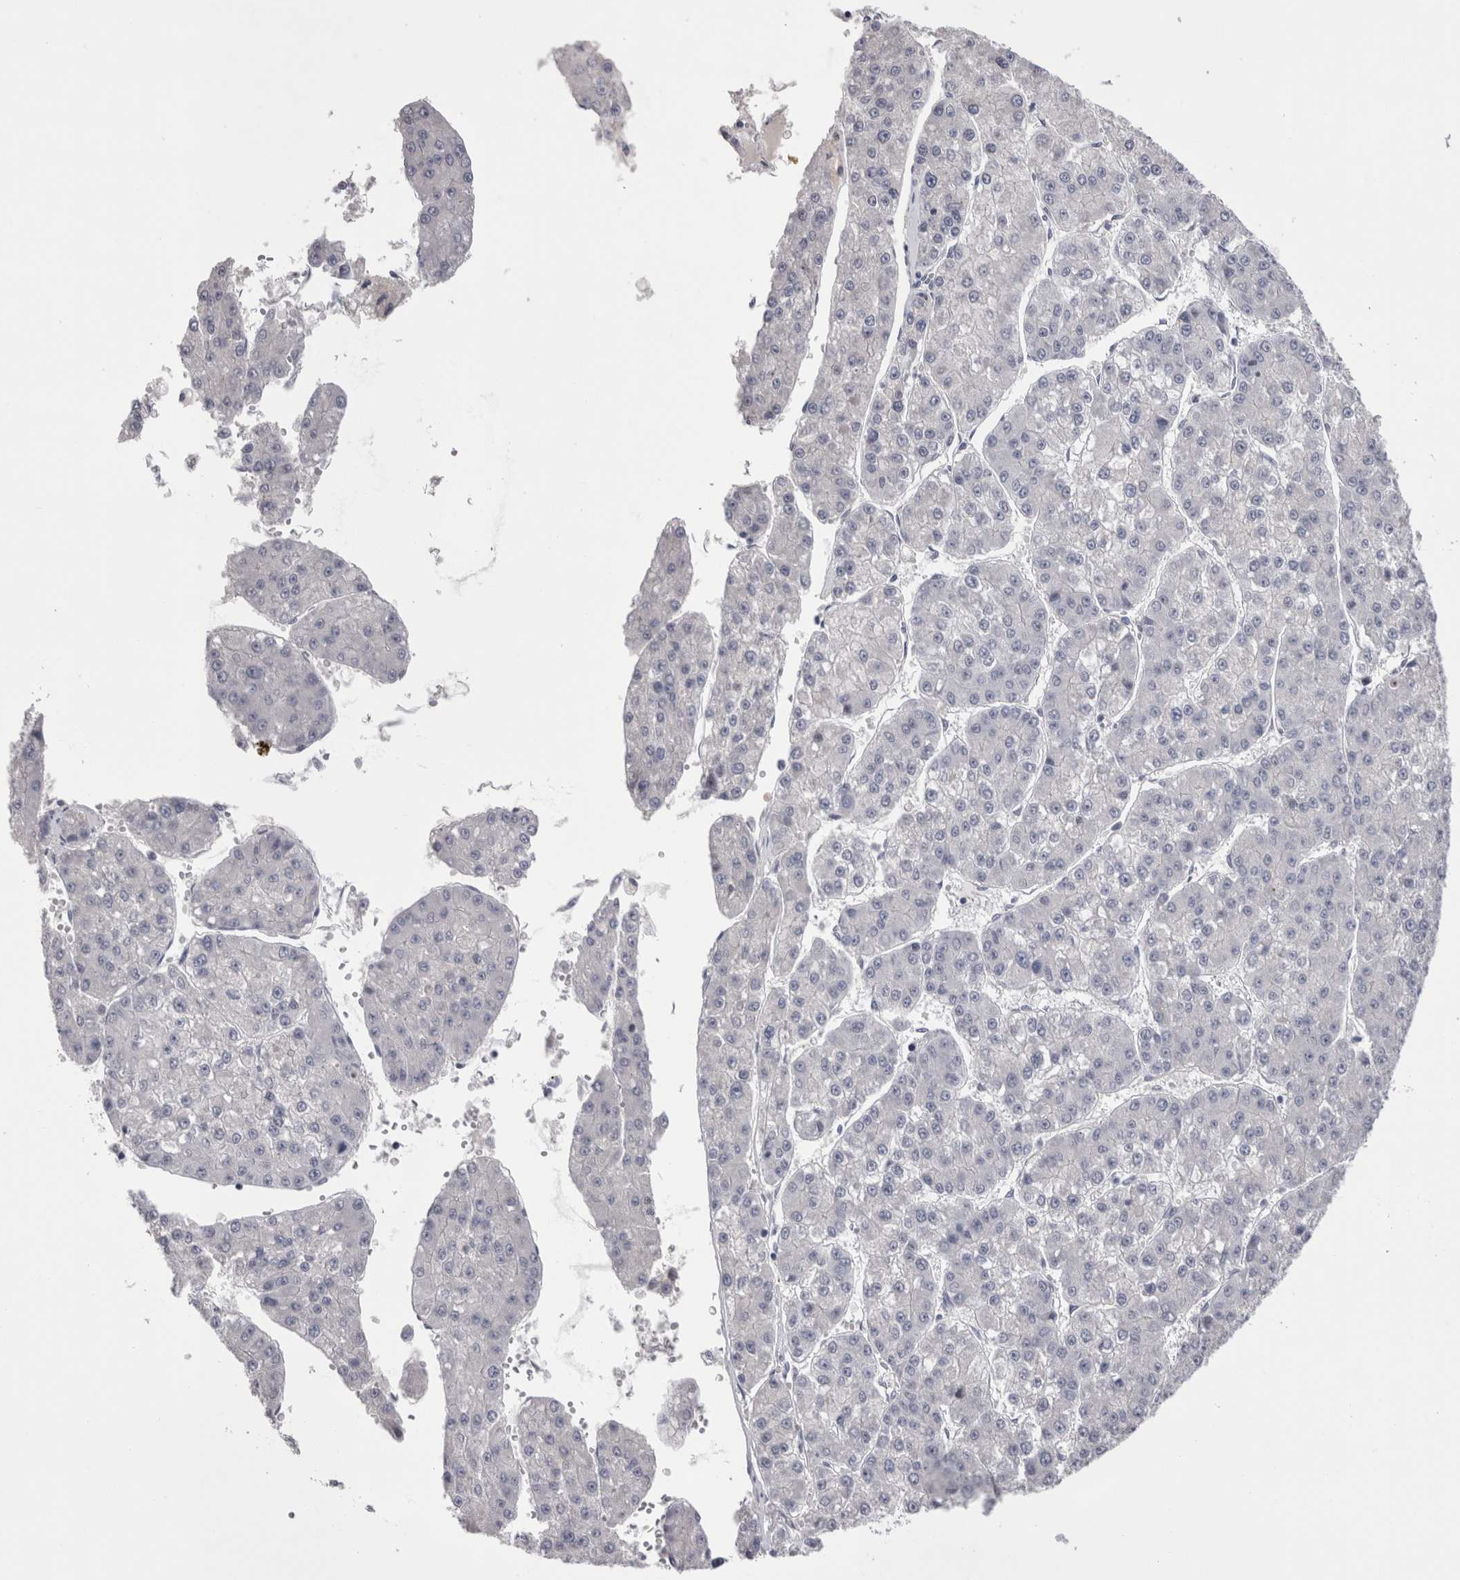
{"staining": {"intensity": "negative", "quantity": "none", "location": "none"}, "tissue": "liver cancer", "cell_type": "Tumor cells", "image_type": "cancer", "snomed": [{"axis": "morphology", "description": "Carcinoma, Hepatocellular, NOS"}, {"axis": "topography", "description": "Liver"}], "caption": "IHC of human liver cancer (hepatocellular carcinoma) exhibits no positivity in tumor cells.", "gene": "PWP2", "patient": {"sex": "female", "age": 73}}